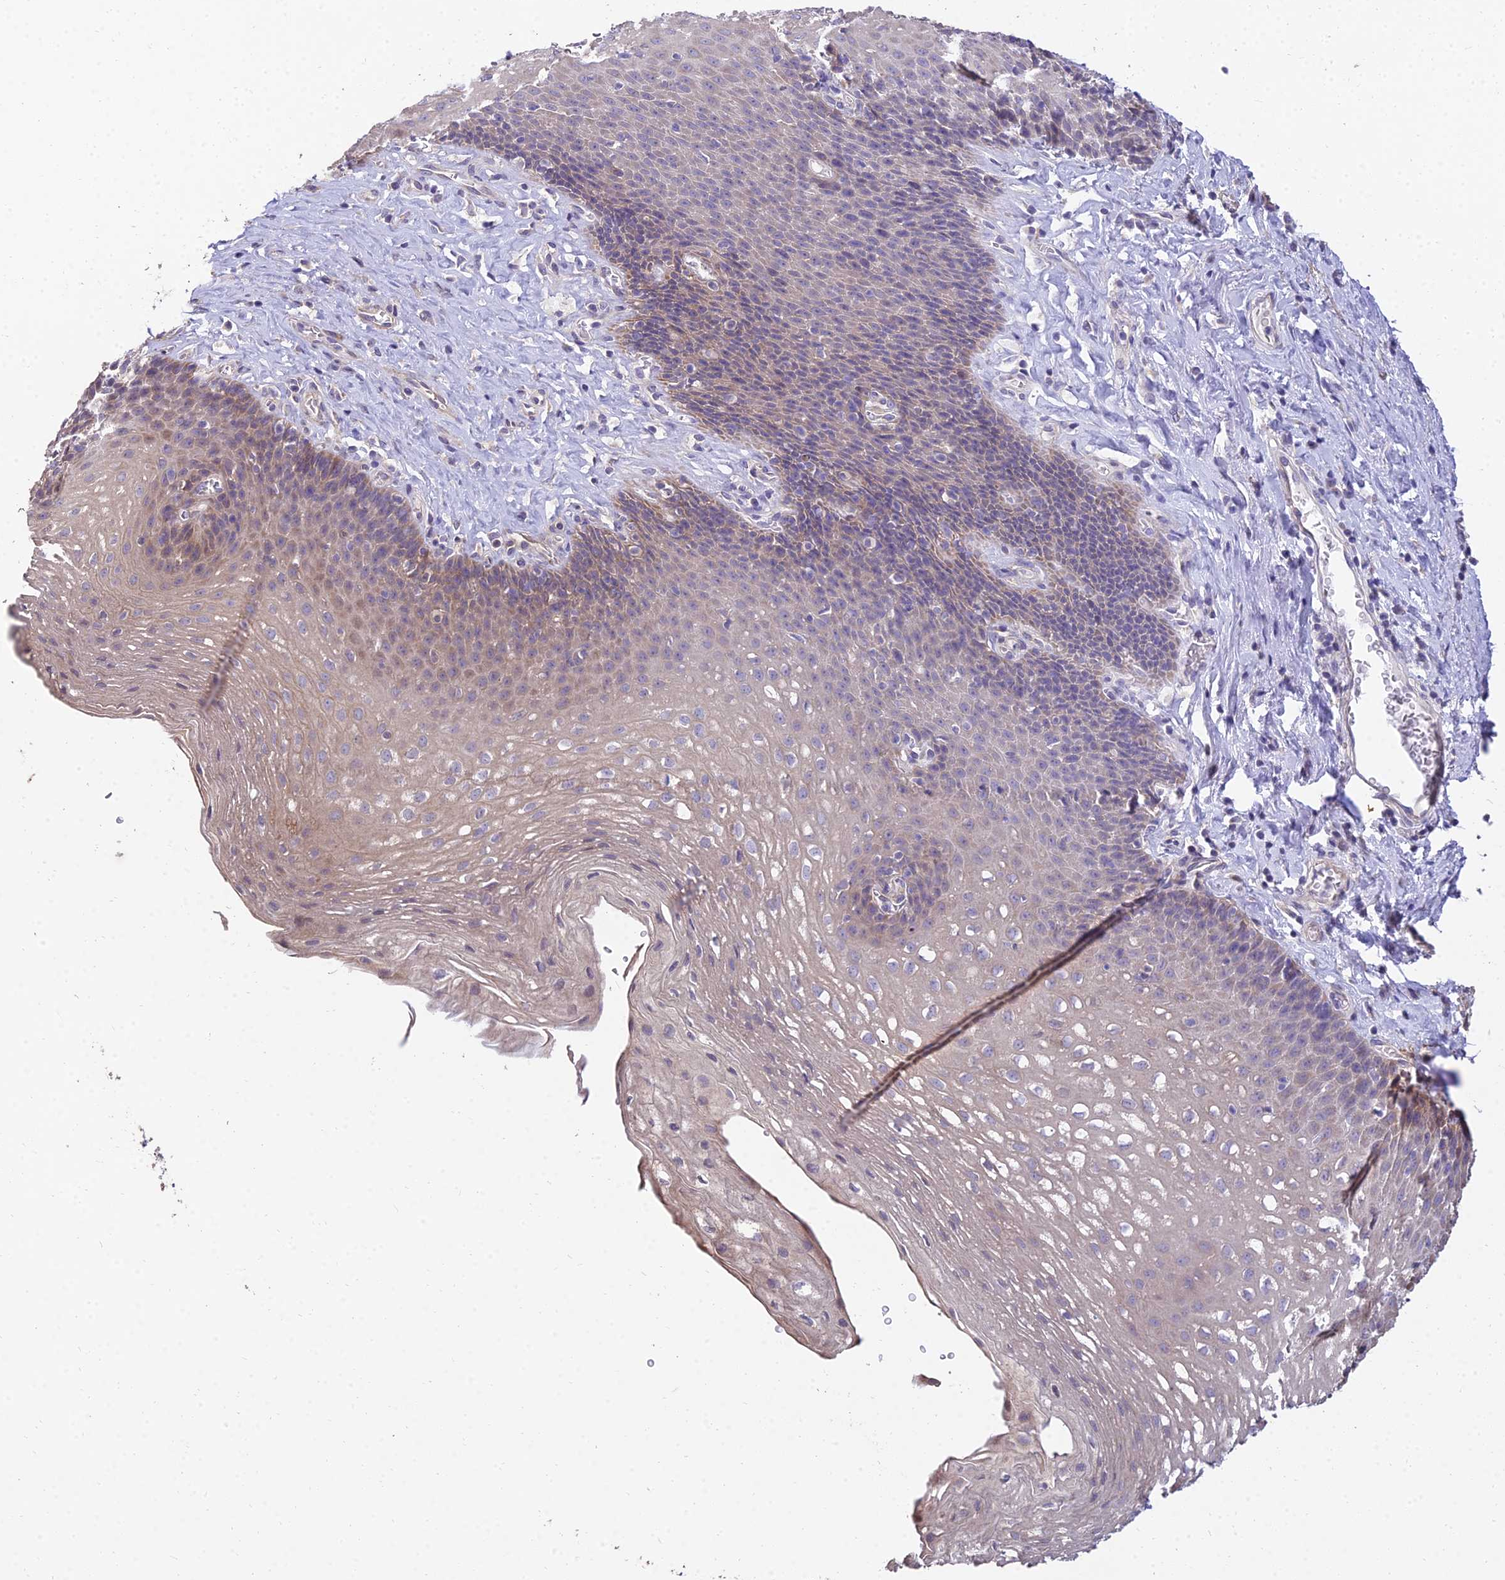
{"staining": {"intensity": "weak", "quantity": "25%-75%", "location": "cytoplasmic/membranous"}, "tissue": "esophagus", "cell_type": "Squamous epithelial cells", "image_type": "normal", "snomed": [{"axis": "morphology", "description": "Normal tissue, NOS"}, {"axis": "topography", "description": "Esophagus"}], "caption": "Immunohistochemical staining of unremarkable human esophagus demonstrates 25%-75% levels of weak cytoplasmic/membranous protein staining in about 25%-75% of squamous epithelial cells. The staining was performed using DAB (3,3'-diaminobenzidine) to visualize the protein expression in brown, while the nuclei were stained in blue with hematoxylin (Magnification: 20x).", "gene": "ARL8A", "patient": {"sex": "female", "age": 66}}